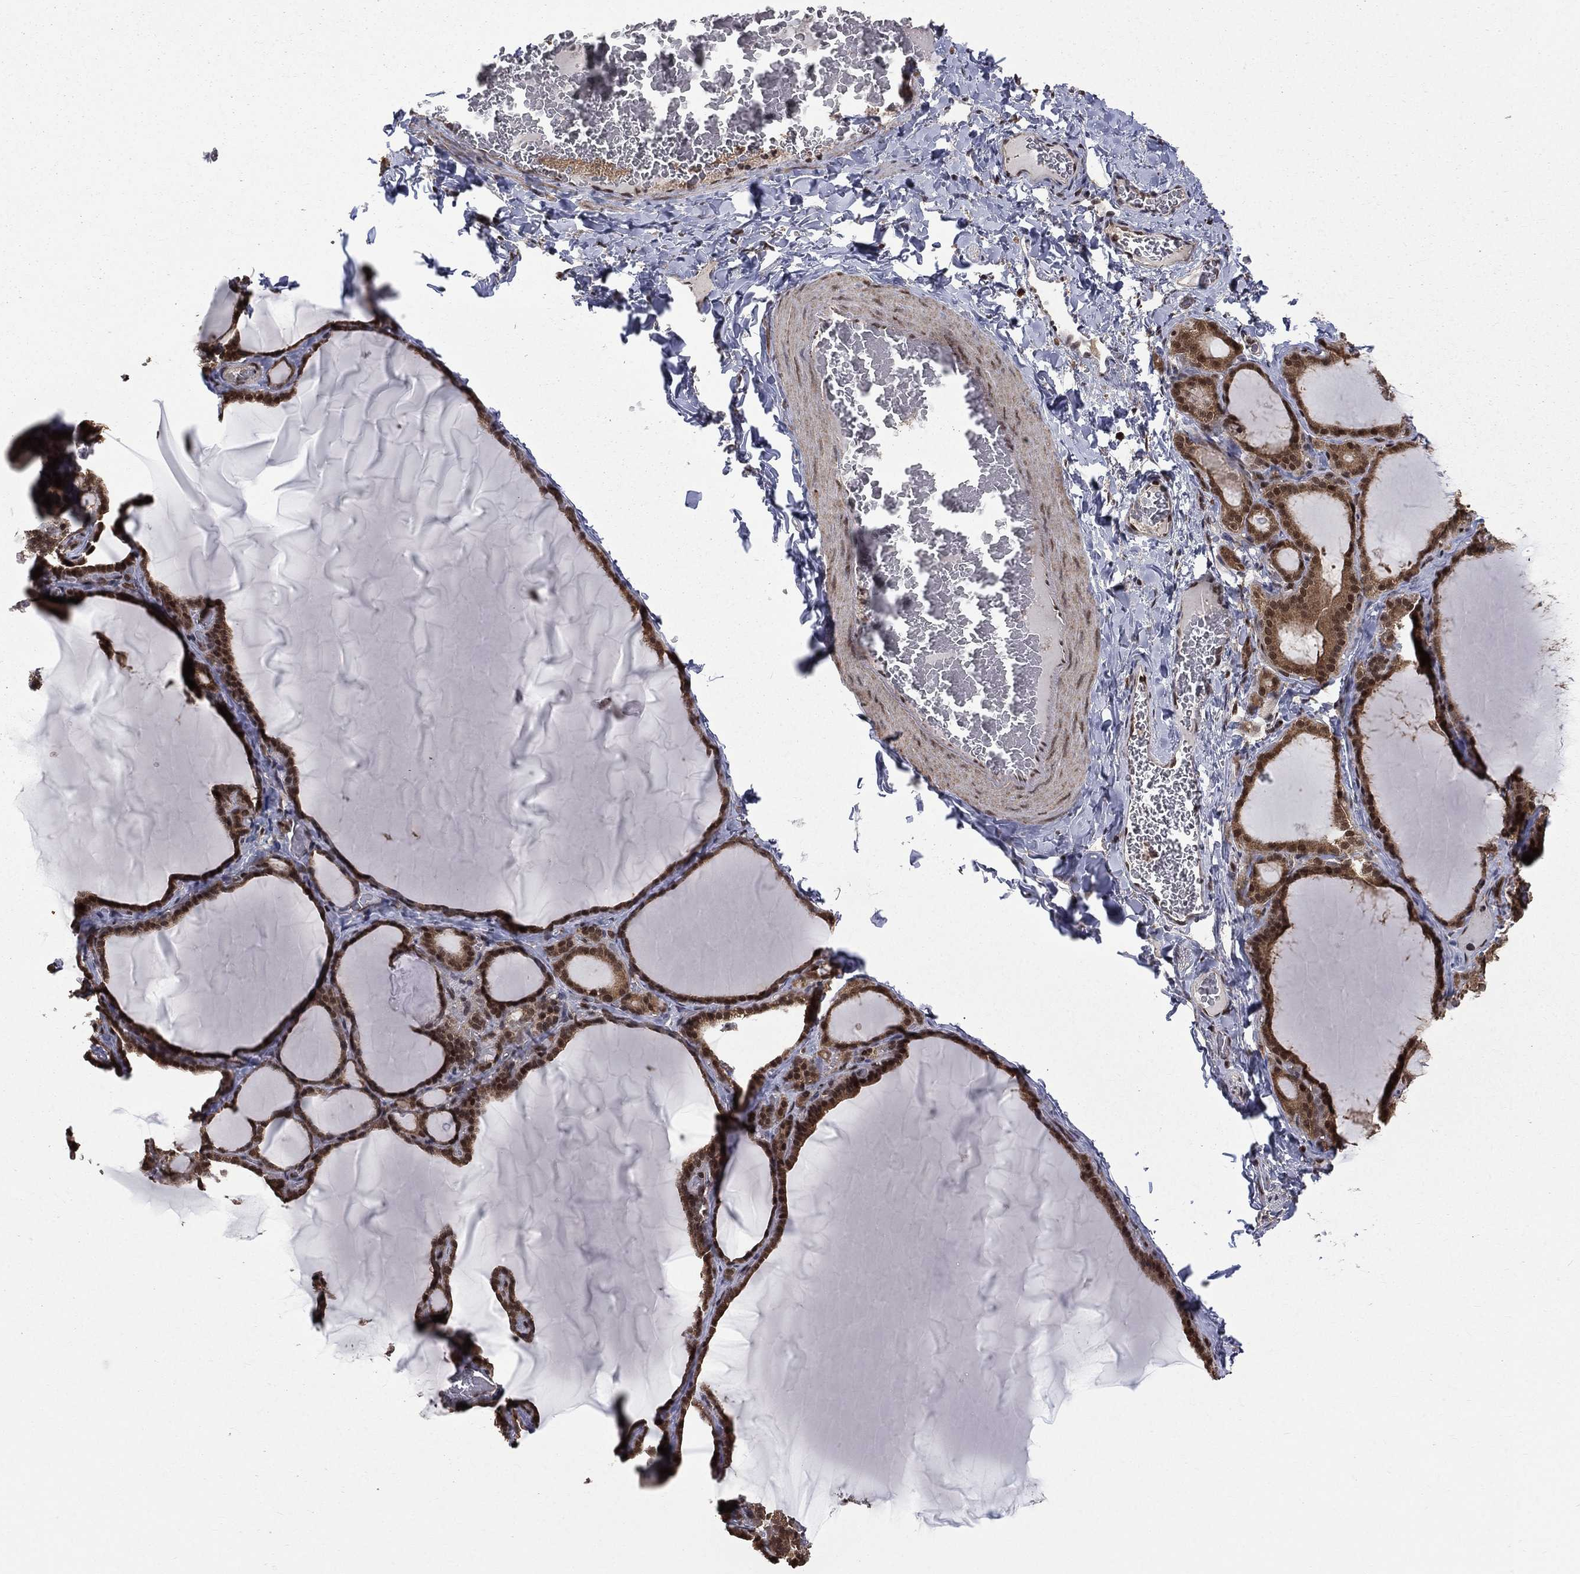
{"staining": {"intensity": "strong", "quantity": "25%-75%", "location": "cytoplasmic/membranous,nuclear"}, "tissue": "thyroid gland", "cell_type": "Glandular cells", "image_type": "normal", "snomed": [{"axis": "morphology", "description": "Normal tissue, NOS"}, {"axis": "morphology", "description": "Hyperplasia, NOS"}, {"axis": "topography", "description": "Thyroid gland"}], "caption": "Human thyroid gland stained for a protein (brown) reveals strong cytoplasmic/membranous,nuclear positive staining in approximately 25%-75% of glandular cells.", "gene": "JMJD6", "patient": {"sex": "female", "age": 27}}